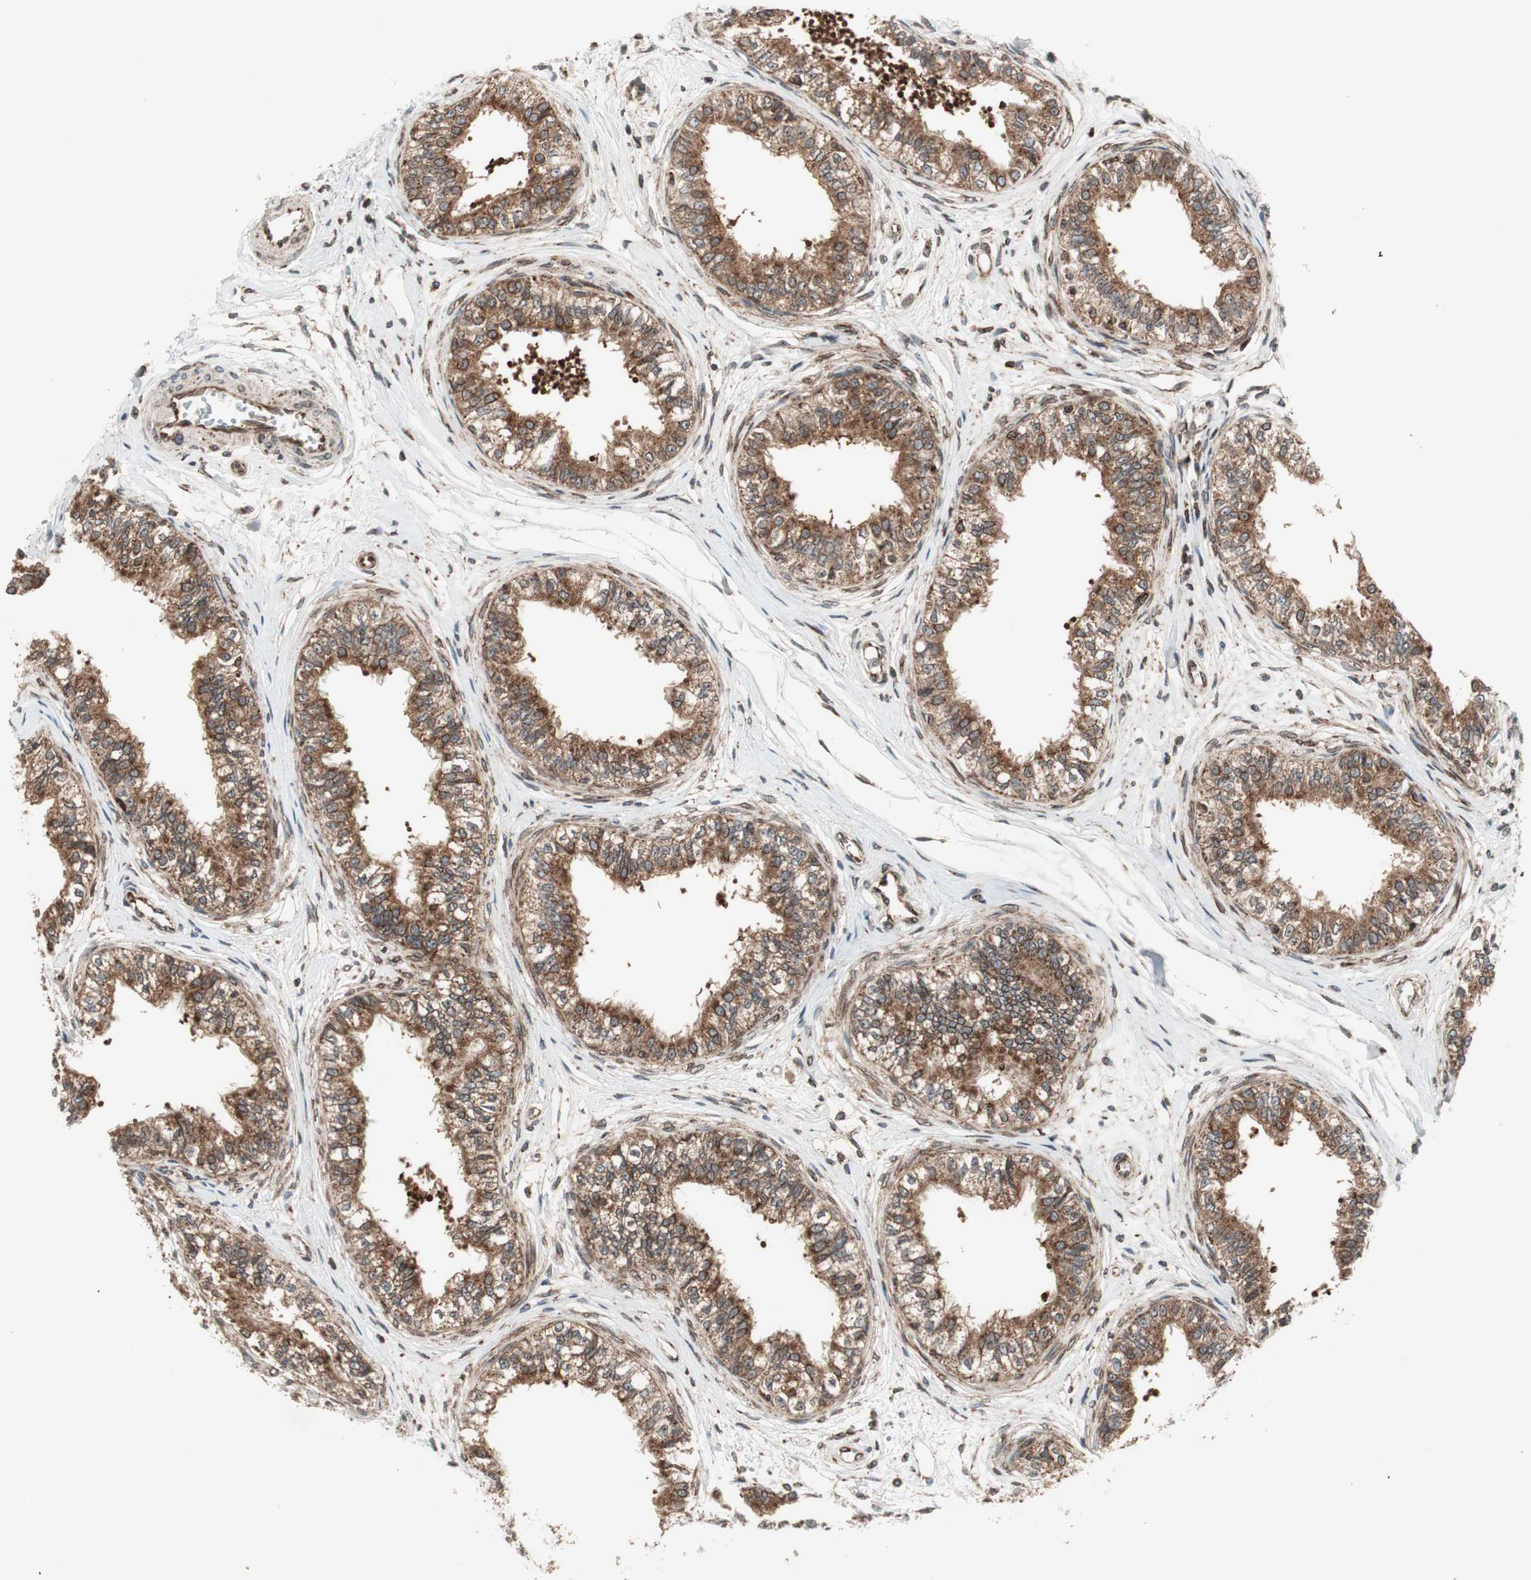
{"staining": {"intensity": "strong", "quantity": ">75%", "location": "cytoplasmic/membranous,nuclear"}, "tissue": "epididymis", "cell_type": "Glandular cells", "image_type": "normal", "snomed": [{"axis": "morphology", "description": "Normal tissue, NOS"}, {"axis": "morphology", "description": "Adenocarcinoma, metastatic, NOS"}, {"axis": "topography", "description": "Testis"}, {"axis": "topography", "description": "Epididymis"}], "caption": "This micrograph displays immunohistochemistry staining of benign epididymis, with high strong cytoplasmic/membranous,nuclear positivity in about >75% of glandular cells.", "gene": "NUP62", "patient": {"sex": "male", "age": 26}}